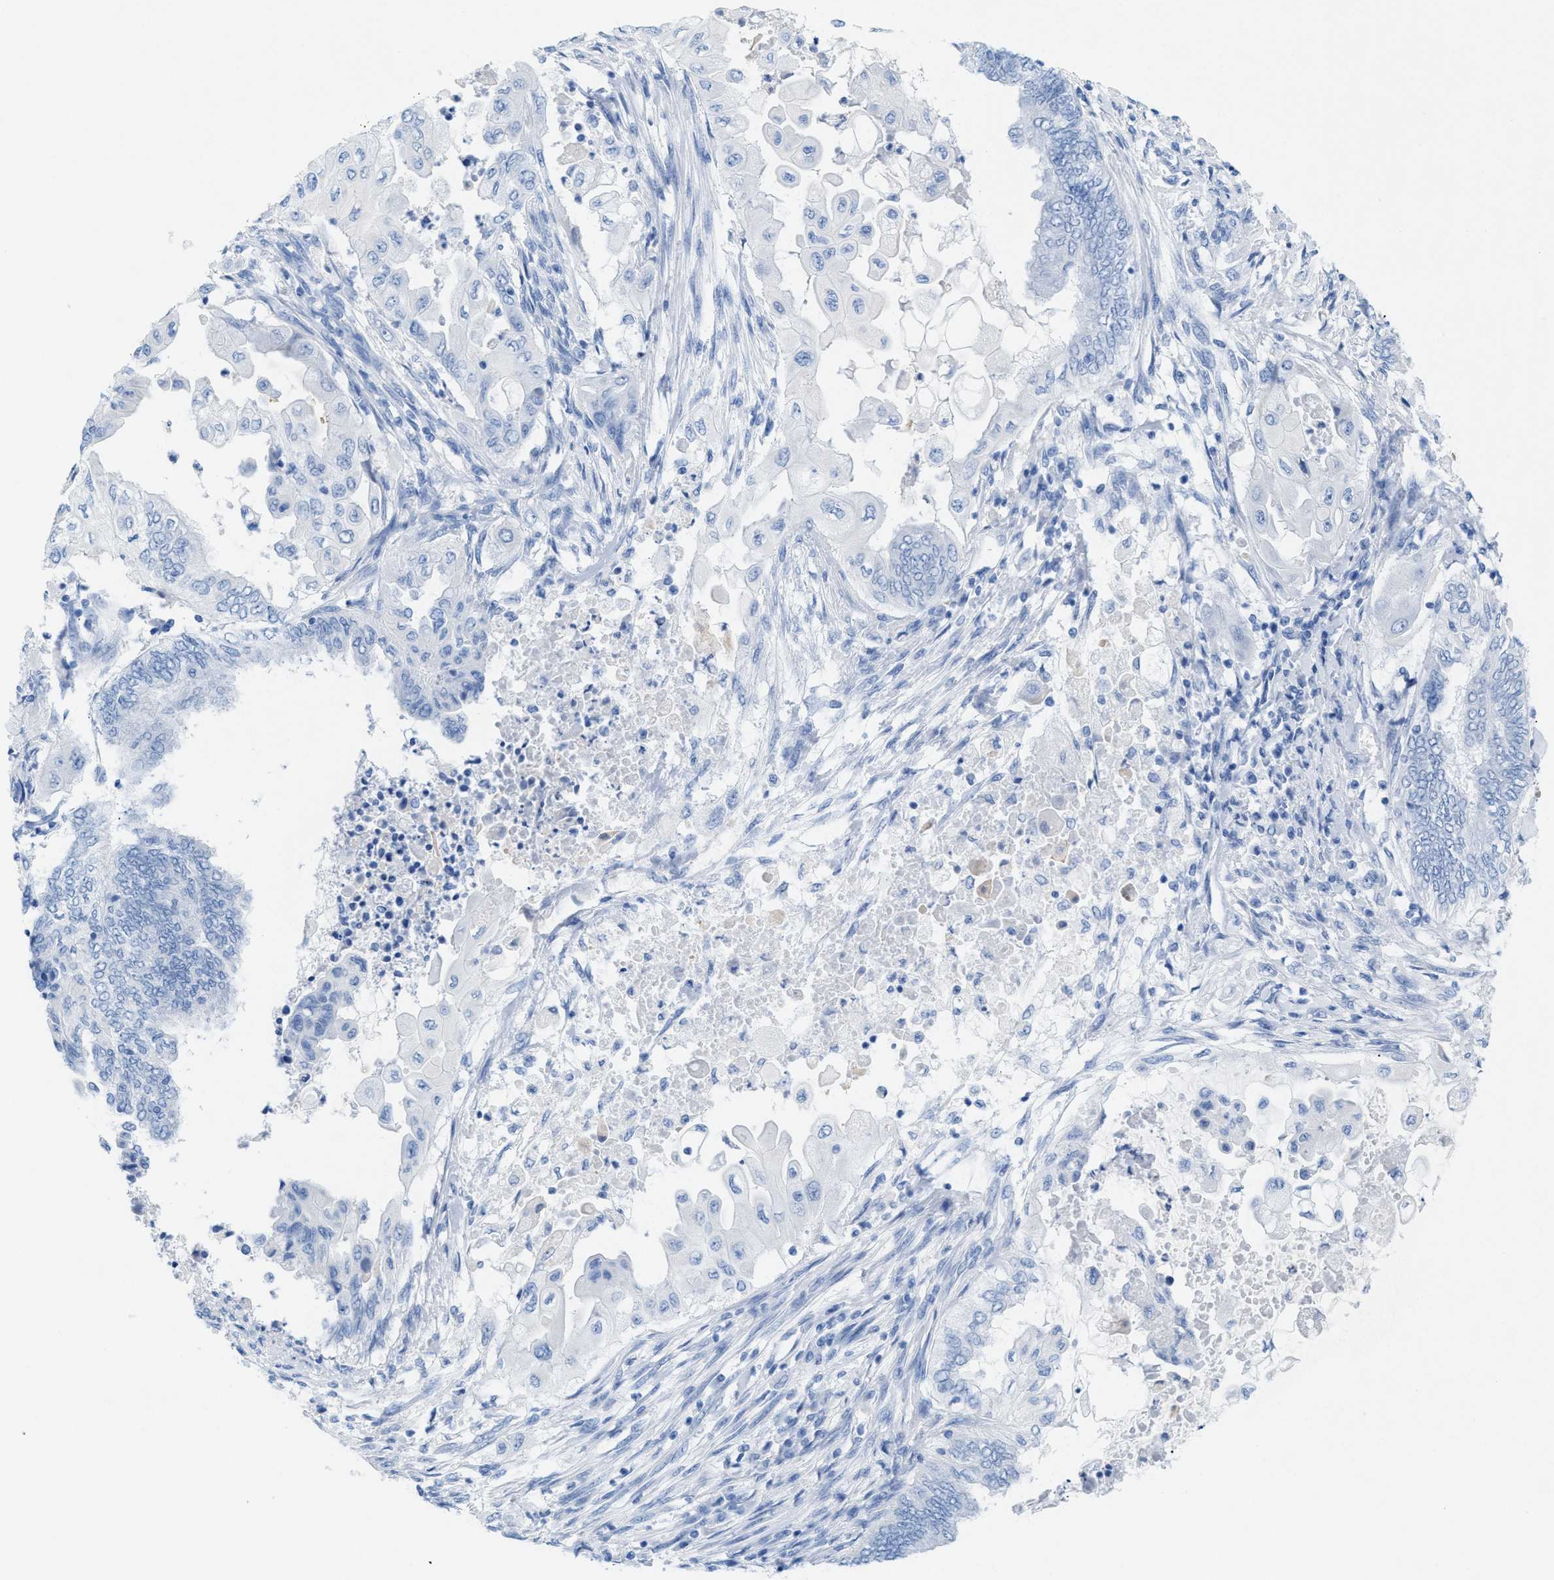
{"staining": {"intensity": "negative", "quantity": "none", "location": "none"}, "tissue": "endometrial cancer", "cell_type": "Tumor cells", "image_type": "cancer", "snomed": [{"axis": "morphology", "description": "Adenocarcinoma, NOS"}, {"axis": "topography", "description": "Uterus"}, {"axis": "topography", "description": "Endometrium"}], "caption": "Adenocarcinoma (endometrial) was stained to show a protein in brown. There is no significant expression in tumor cells.", "gene": "ANKFN1", "patient": {"sex": "female", "age": 70}}